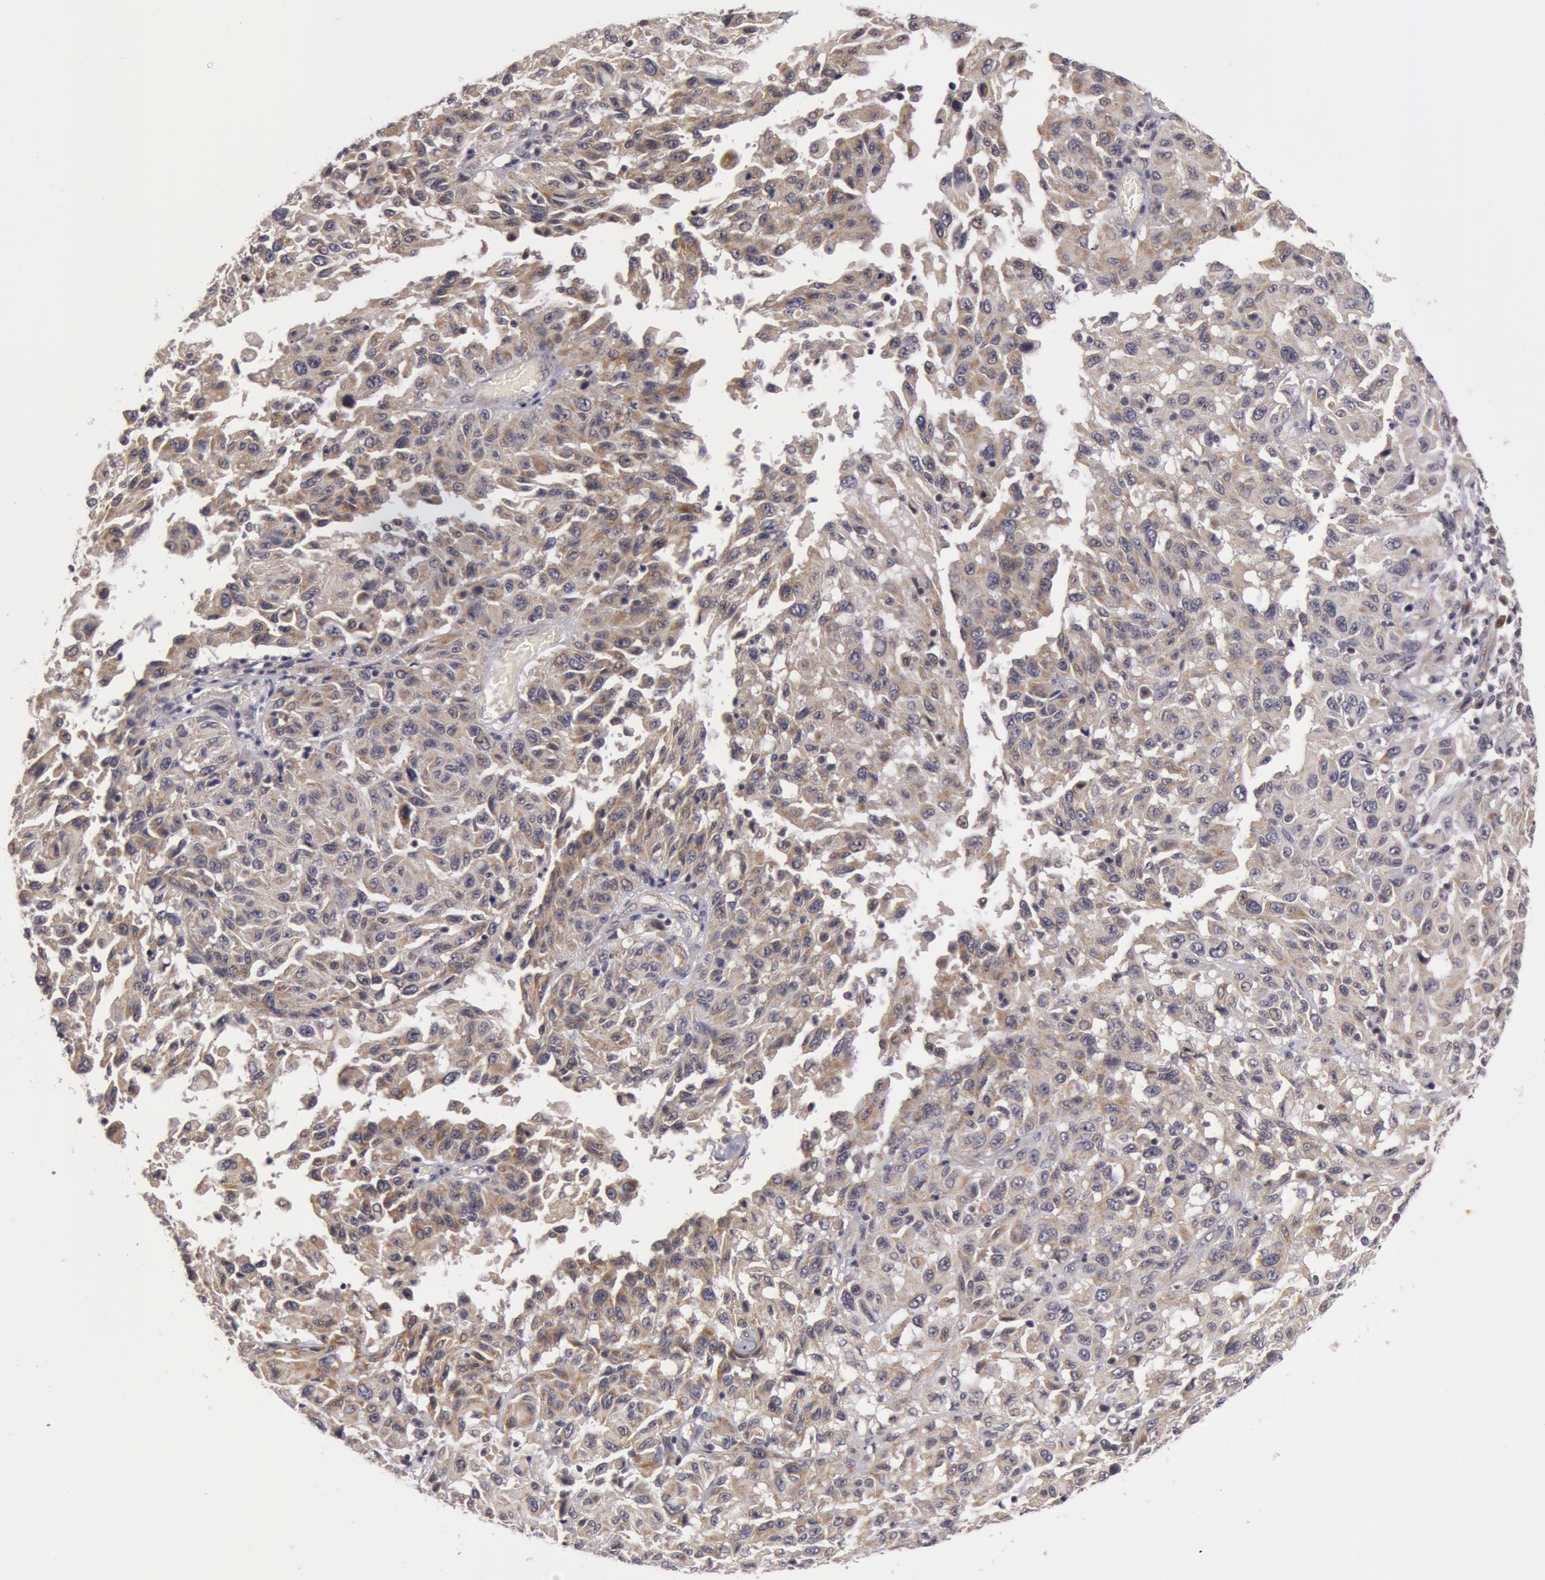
{"staining": {"intensity": "weak", "quantity": "25%-75%", "location": "cytoplasmic/membranous"}, "tissue": "melanoma", "cell_type": "Tumor cells", "image_type": "cancer", "snomed": [{"axis": "morphology", "description": "Malignant melanoma, NOS"}, {"axis": "topography", "description": "Skin"}], "caption": "Malignant melanoma tissue reveals weak cytoplasmic/membranous staining in about 25%-75% of tumor cells, visualized by immunohistochemistry. The staining was performed using DAB (3,3'-diaminobenzidine), with brown indicating positive protein expression. Nuclei are stained blue with hematoxylin.", "gene": "SYTL4", "patient": {"sex": "female", "age": 77}}